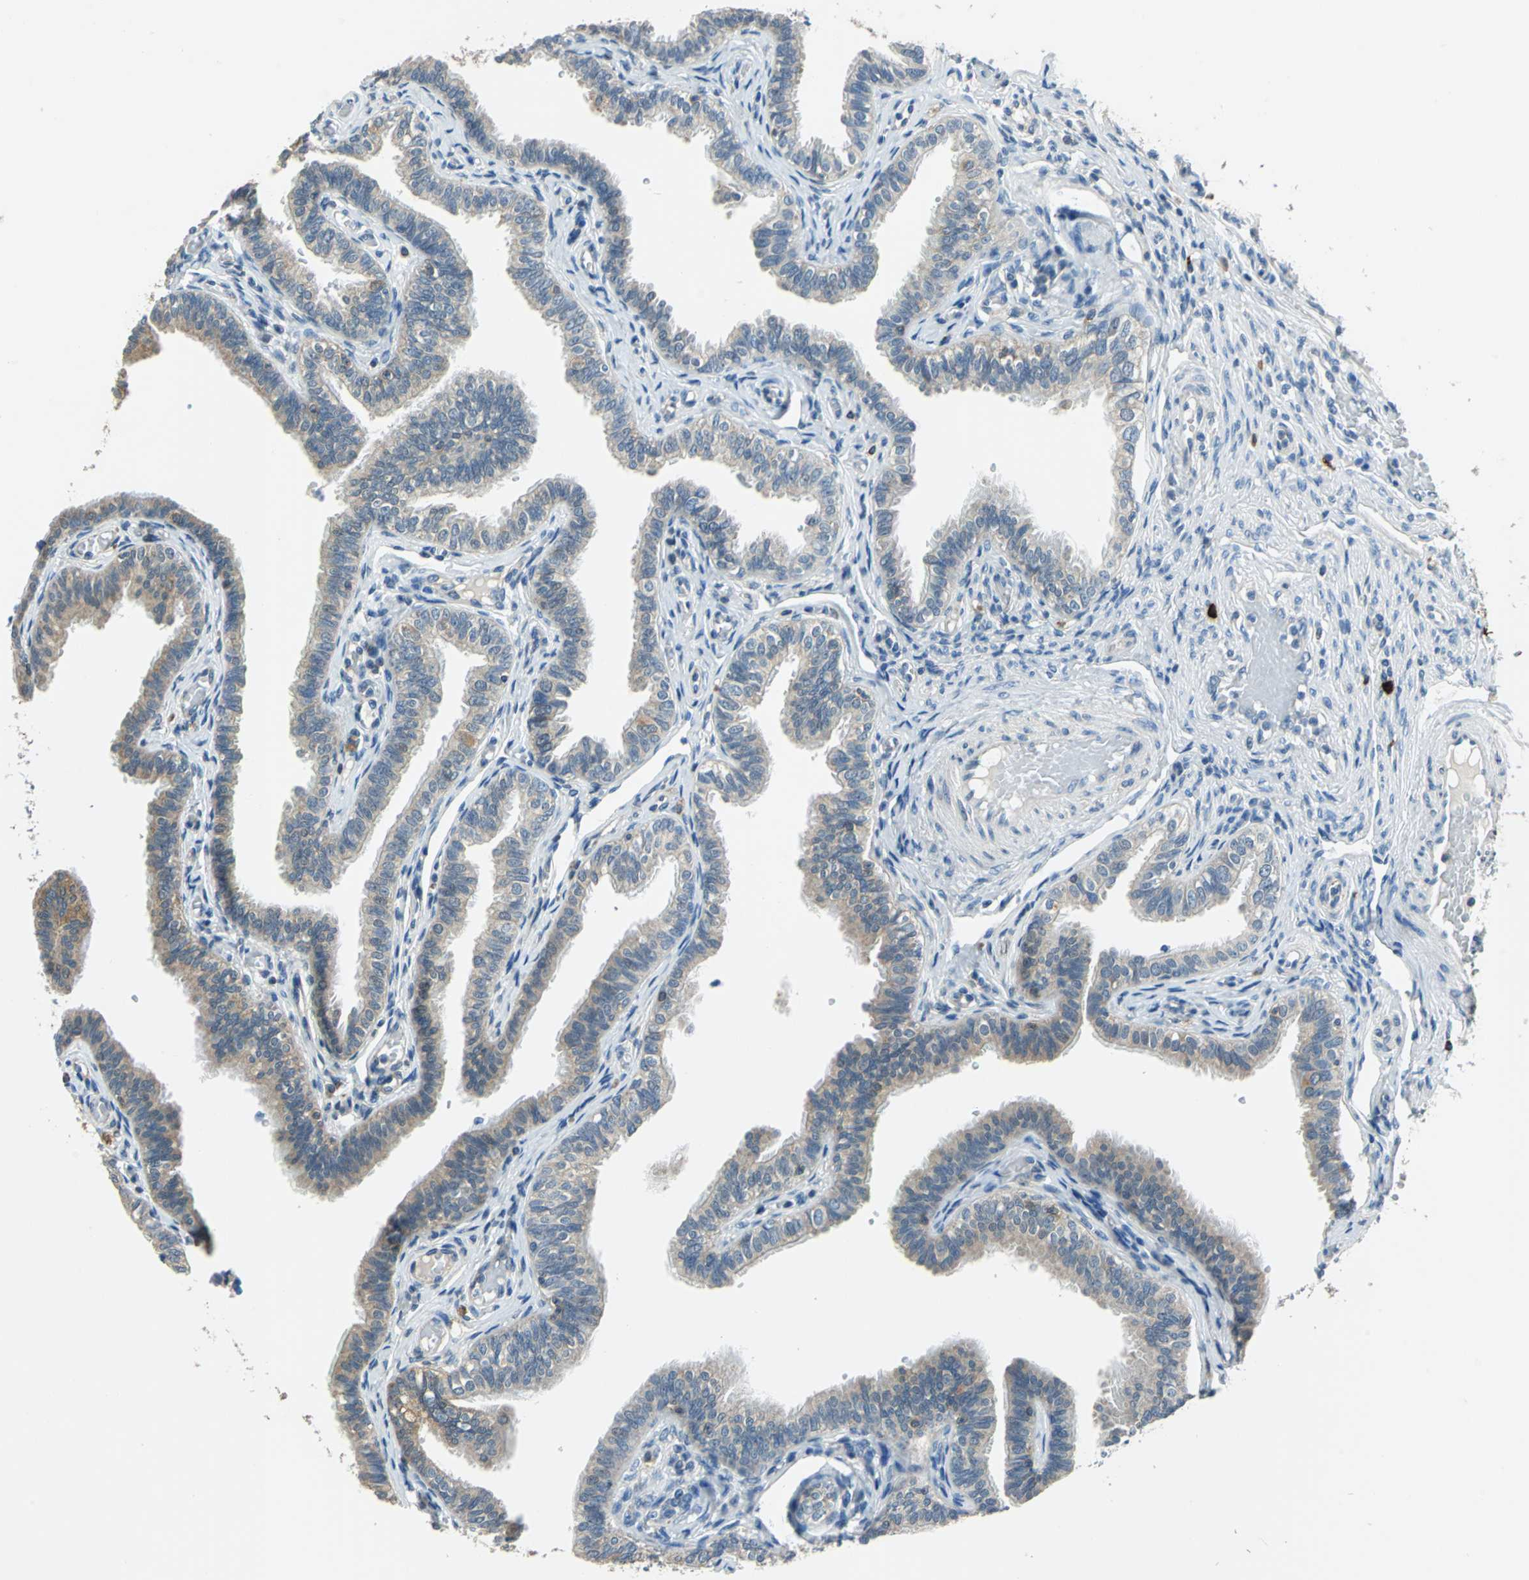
{"staining": {"intensity": "weak", "quantity": "<25%", "location": "cytoplasmic/membranous"}, "tissue": "fallopian tube", "cell_type": "Glandular cells", "image_type": "normal", "snomed": [{"axis": "morphology", "description": "Normal tissue, NOS"}, {"axis": "morphology", "description": "Dermoid, NOS"}, {"axis": "topography", "description": "Fallopian tube"}], "caption": "IHC histopathology image of unremarkable human fallopian tube stained for a protein (brown), which shows no staining in glandular cells.", "gene": "CPA3", "patient": {"sex": "female", "age": 33}}